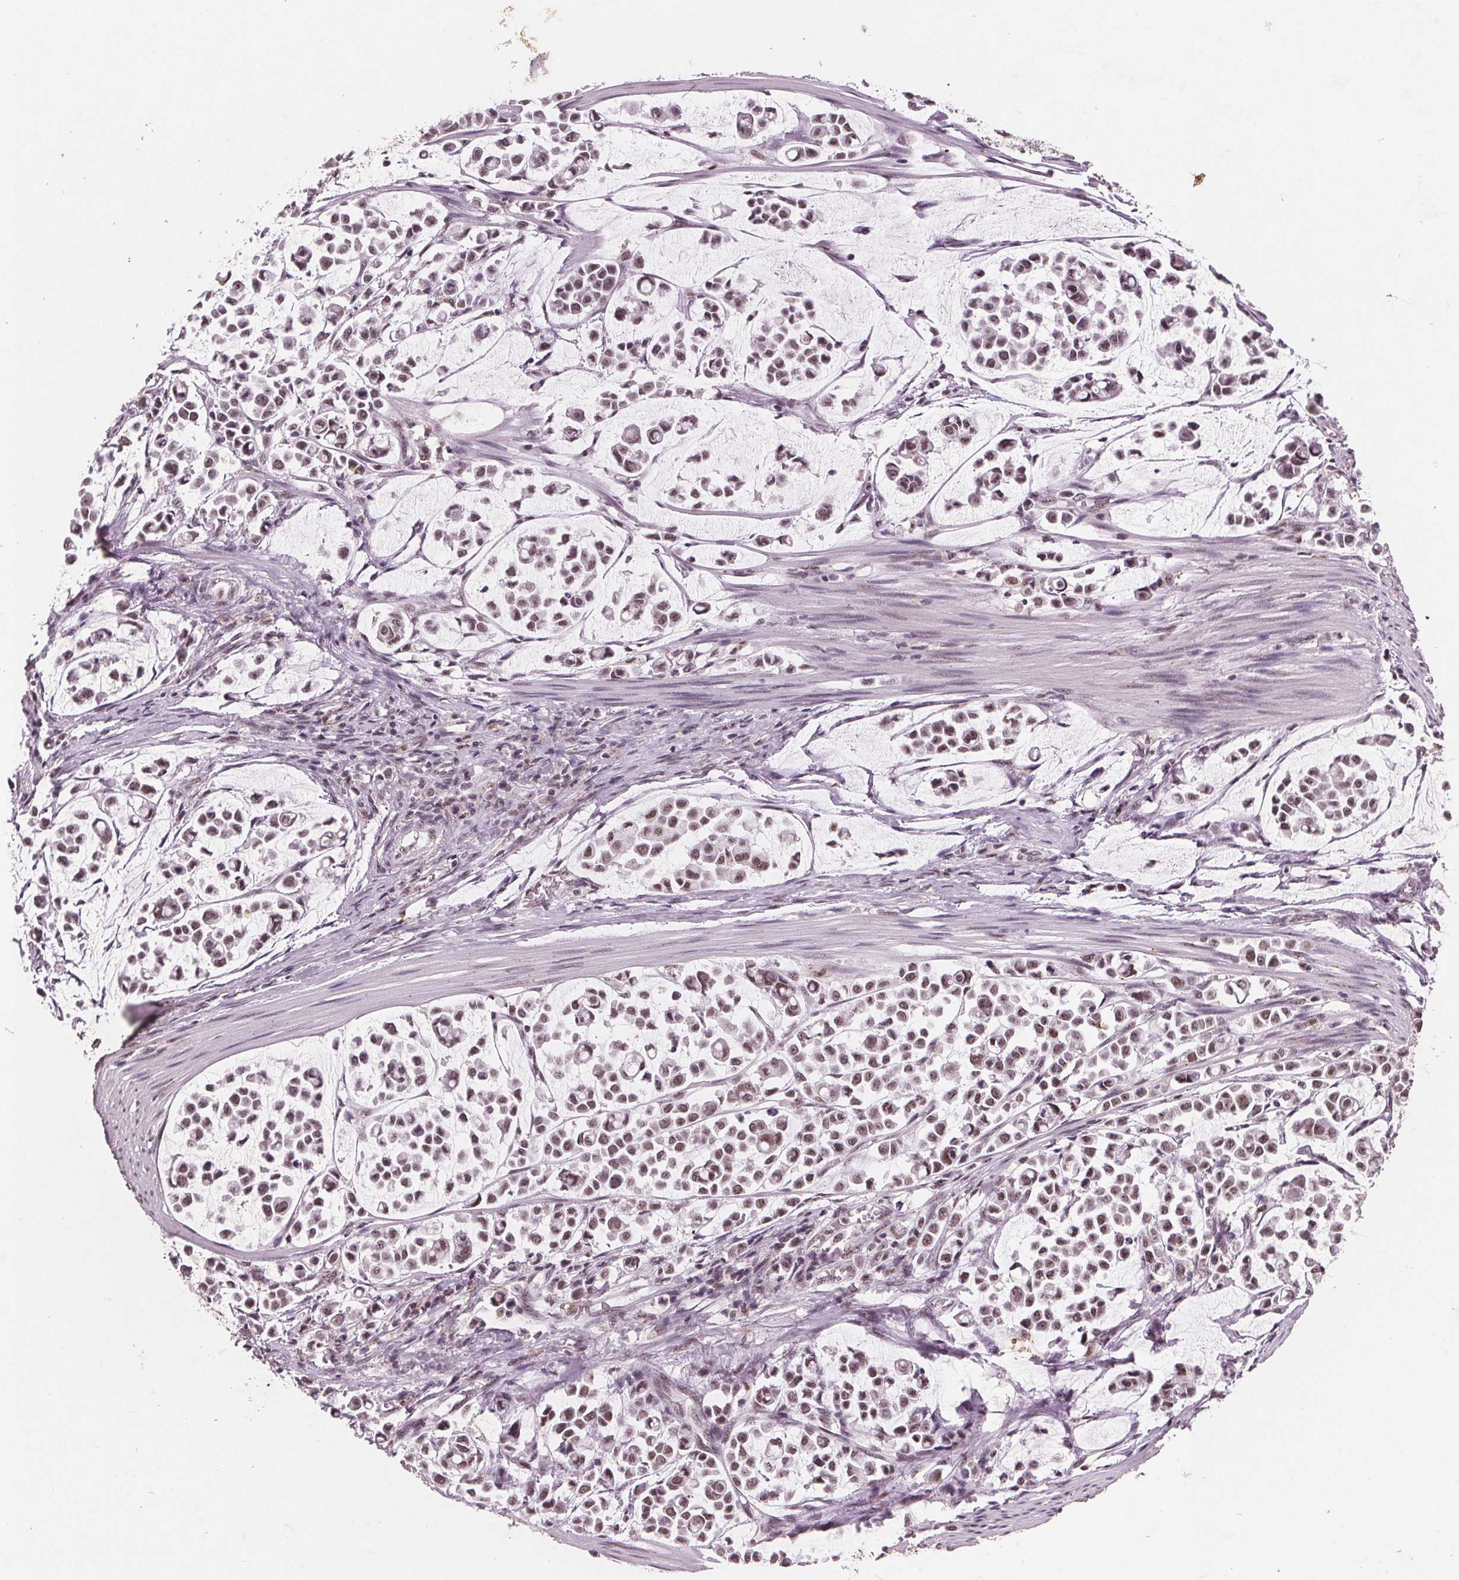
{"staining": {"intensity": "moderate", "quantity": ">75%", "location": "nuclear"}, "tissue": "stomach cancer", "cell_type": "Tumor cells", "image_type": "cancer", "snomed": [{"axis": "morphology", "description": "Adenocarcinoma, NOS"}, {"axis": "topography", "description": "Stomach"}], "caption": "Moderate nuclear staining for a protein is identified in approximately >75% of tumor cells of stomach adenocarcinoma using immunohistochemistry (IHC).", "gene": "RPS6KA2", "patient": {"sex": "male", "age": 82}}